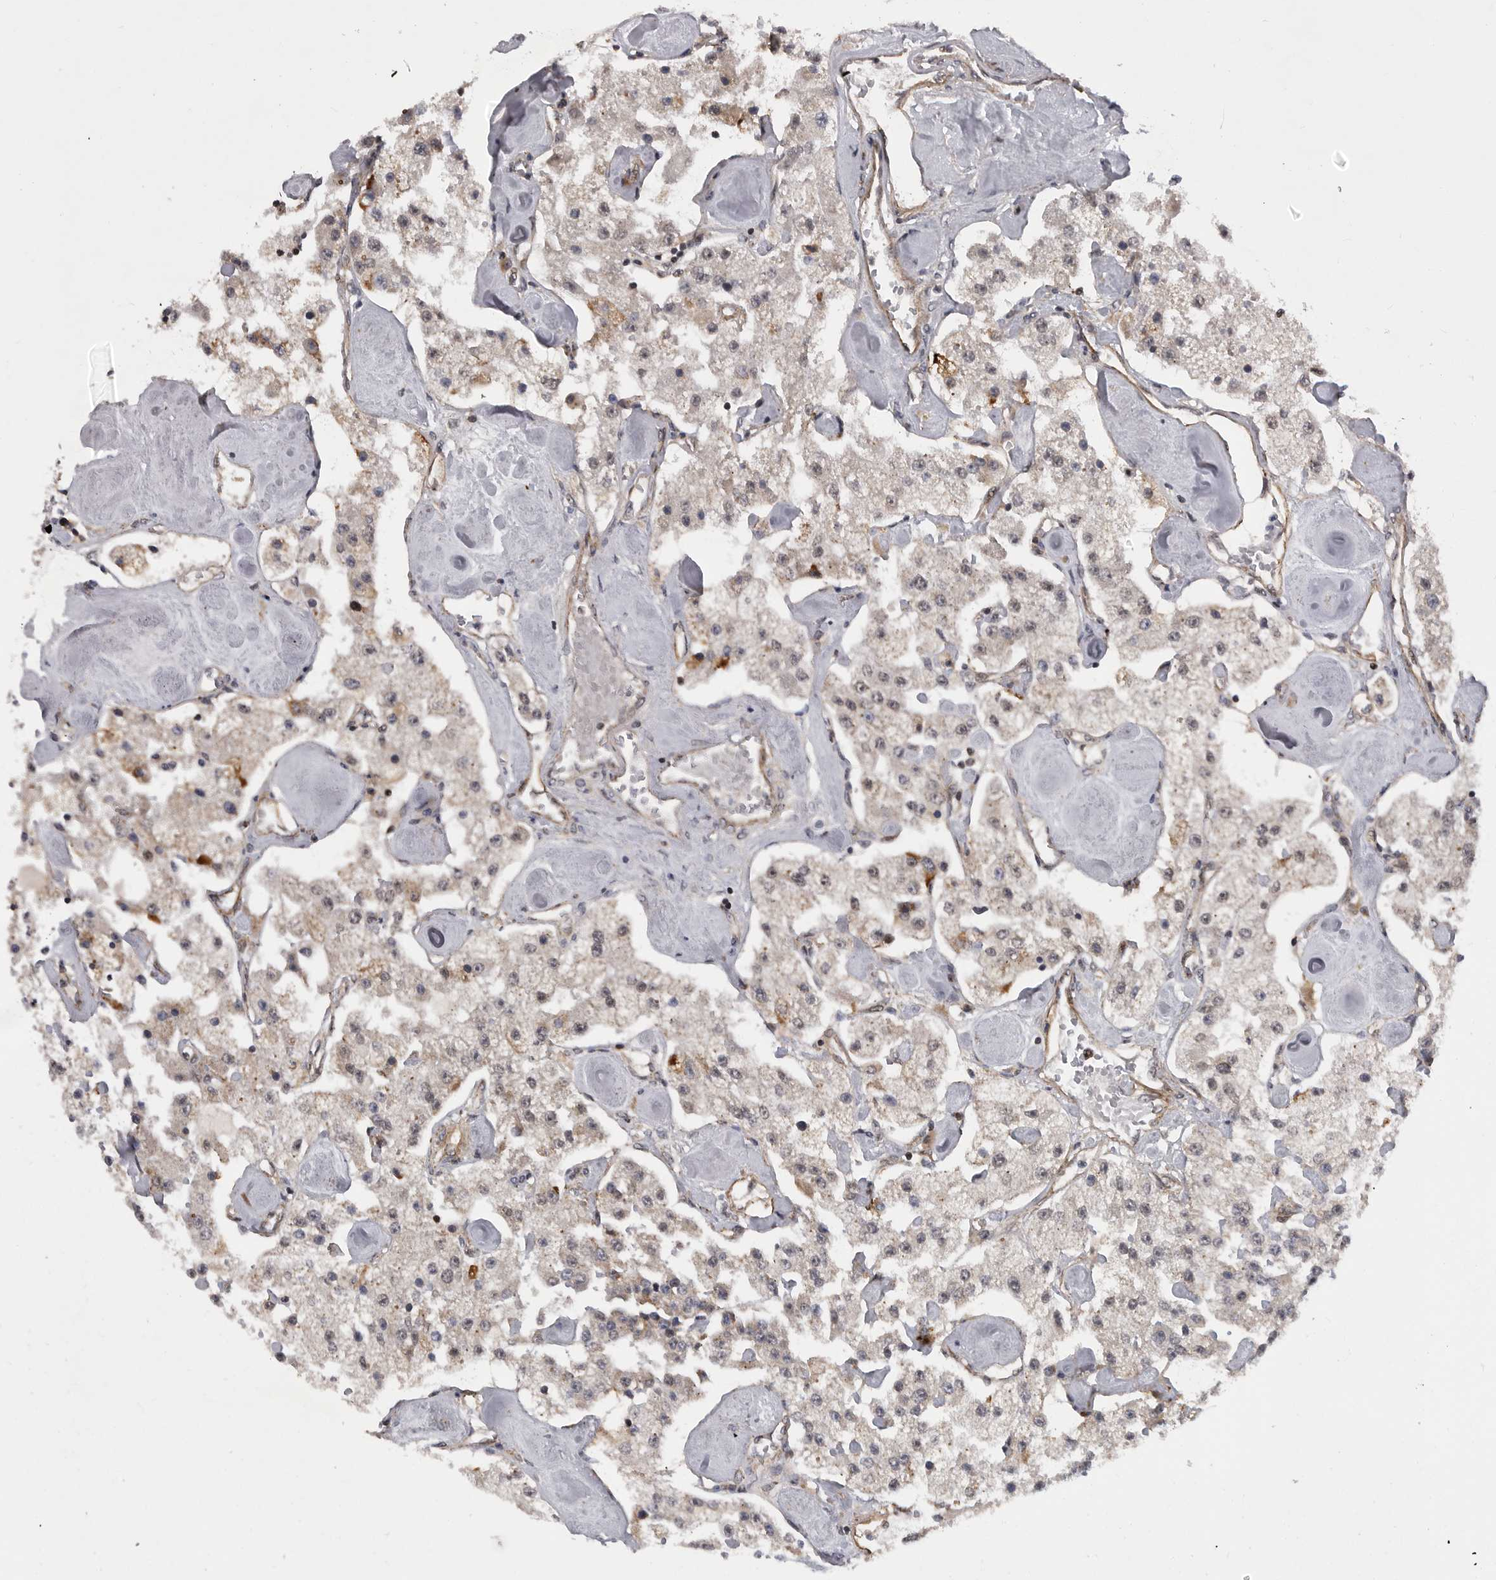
{"staining": {"intensity": "weak", "quantity": "<25%", "location": "cytoplasmic/membranous"}, "tissue": "carcinoid", "cell_type": "Tumor cells", "image_type": "cancer", "snomed": [{"axis": "morphology", "description": "Carcinoid, malignant, NOS"}, {"axis": "topography", "description": "Pancreas"}], "caption": "A high-resolution micrograph shows immunohistochemistry (IHC) staining of carcinoid, which displays no significant positivity in tumor cells.", "gene": "TMPRSS11F", "patient": {"sex": "male", "age": 41}}